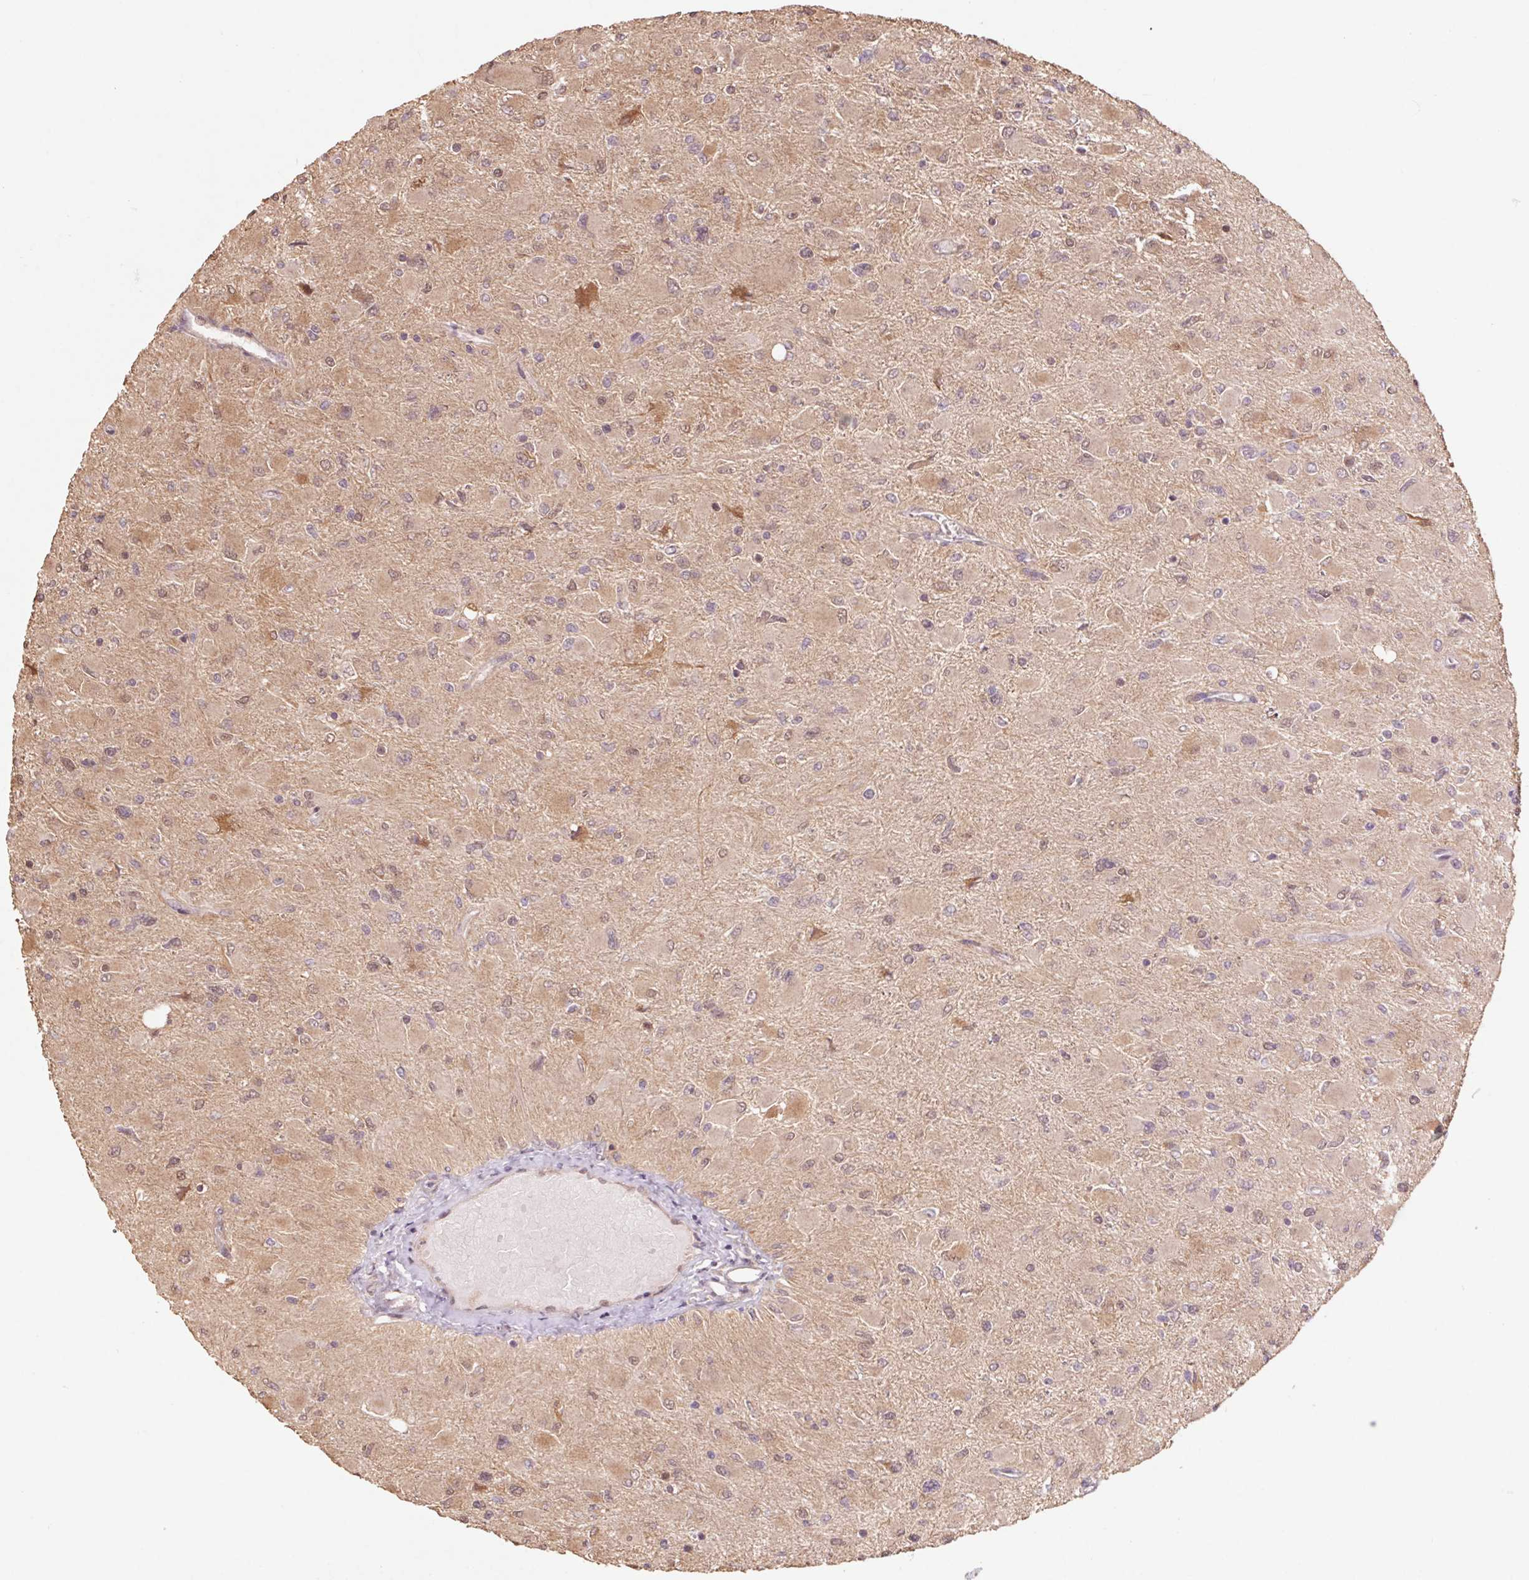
{"staining": {"intensity": "weak", "quantity": "25%-75%", "location": "cytoplasmic/membranous,nuclear"}, "tissue": "glioma", "cell_type": "Tumor cells", "image_type": "cancer", "snomed": [{"axis": "morphology", "description": "Glioma, malignant, High grade"}, {"axis": "topography", "description": "Cerebral cortex"}], "caption": "Malignant high-grade glioma tissue shows weak cytoplasmic/membranous and nuclear expression in about 25%-75% of tumor cells, visualized by immunohistochemistry.", "gene": "CUTA", "patient": {"sex": "female", "age": 36}}